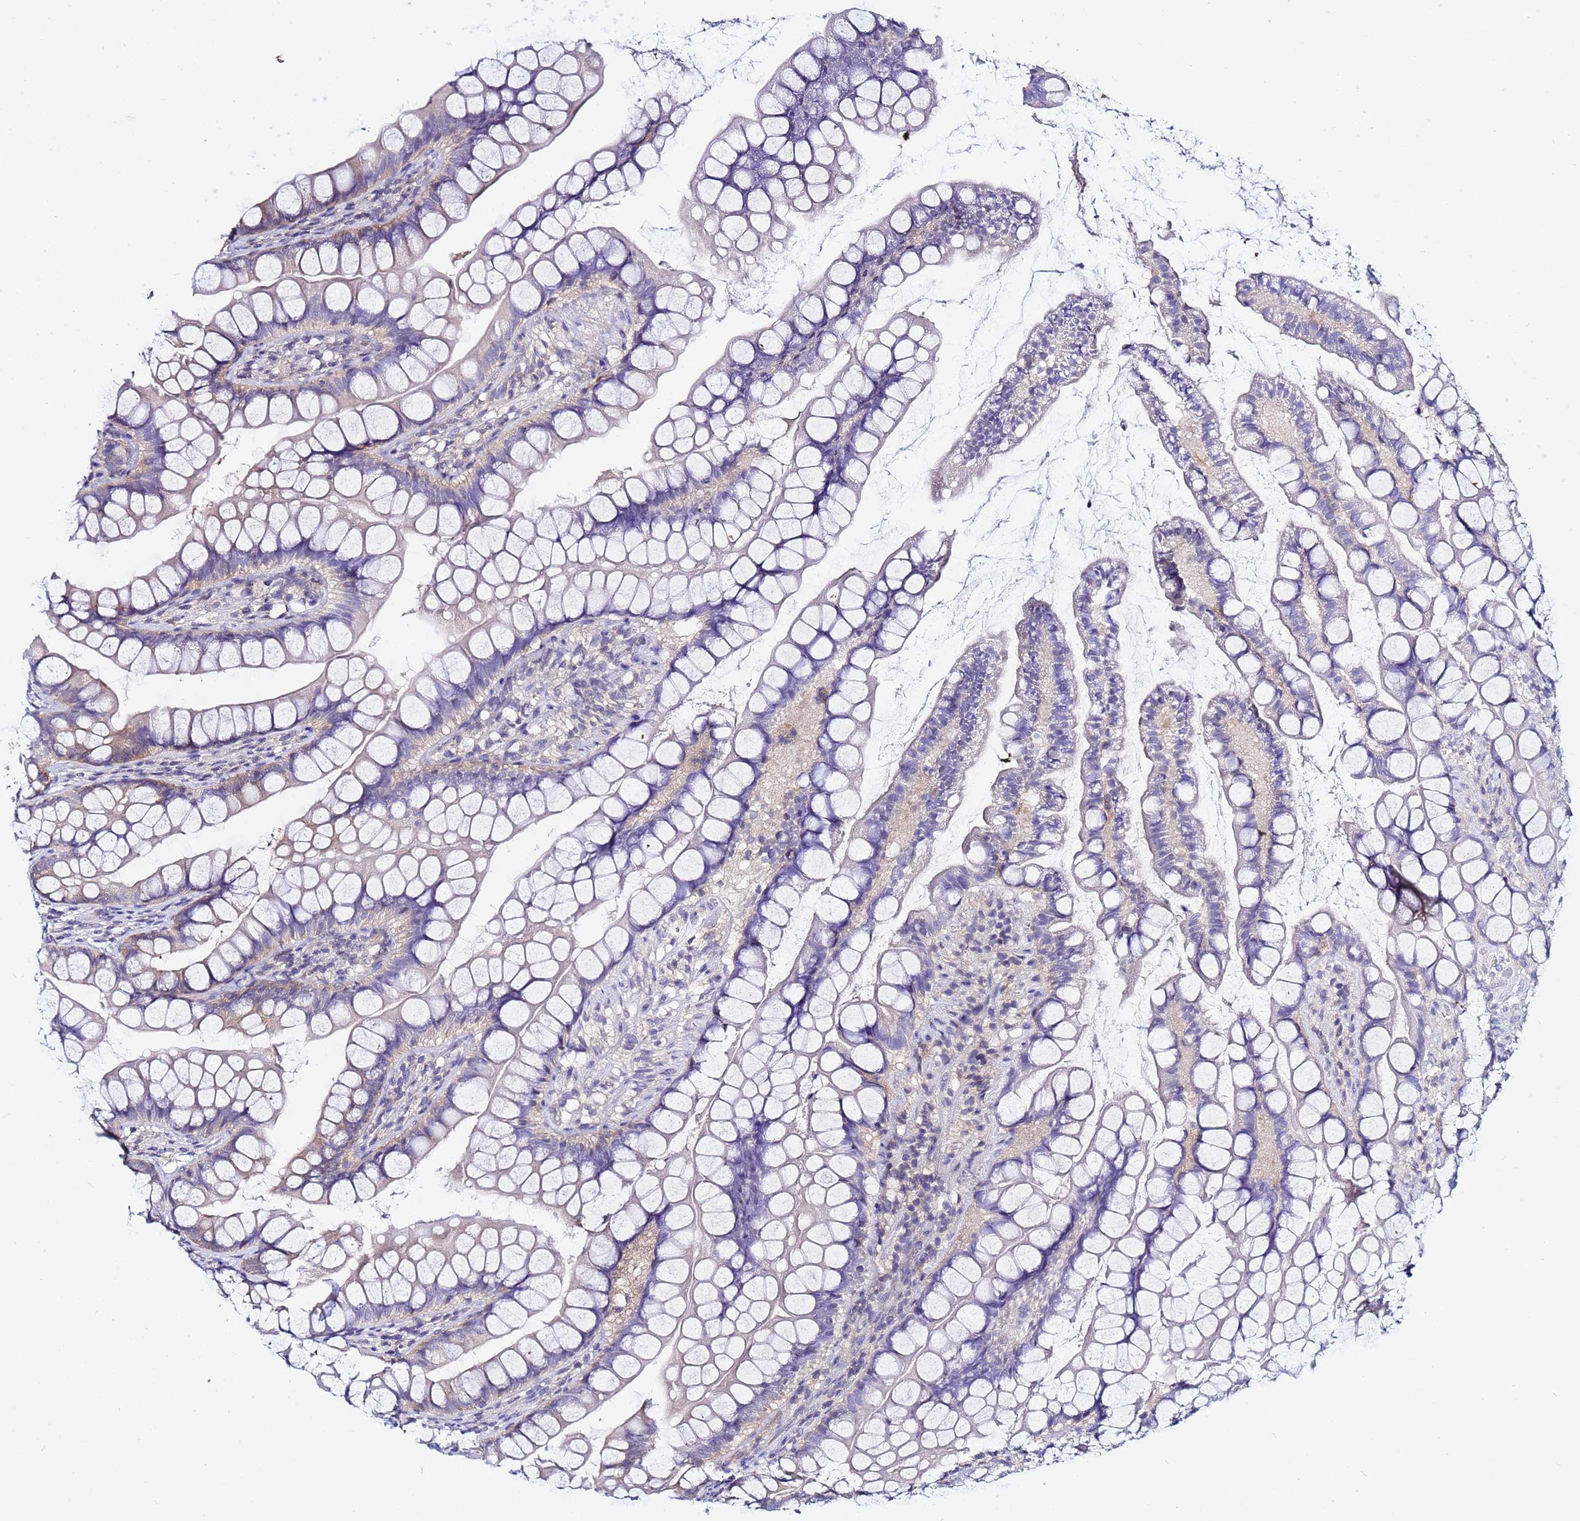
{"staining": {"intensity": "moderate", "quantity": "25%-75%", "location": "cytoplasmic/membranous"}, "tissue": "small intestine", "cell_type": "Glandular cells", "image_type": "normal", "snomed": [{"axis": "morphology", "description": "Normal tissue, NOS"}, {"axis": "topography", "description": "Small intestine"}], "caption": "Protein staining of benign small intestine shows moderate cytoplasmic/membranous expression in approximately 25%-75% of glandular cells. Nuclei are stained in blue.", "gene": "LENG1", "patient": {"sex": "male", "age": 70}}